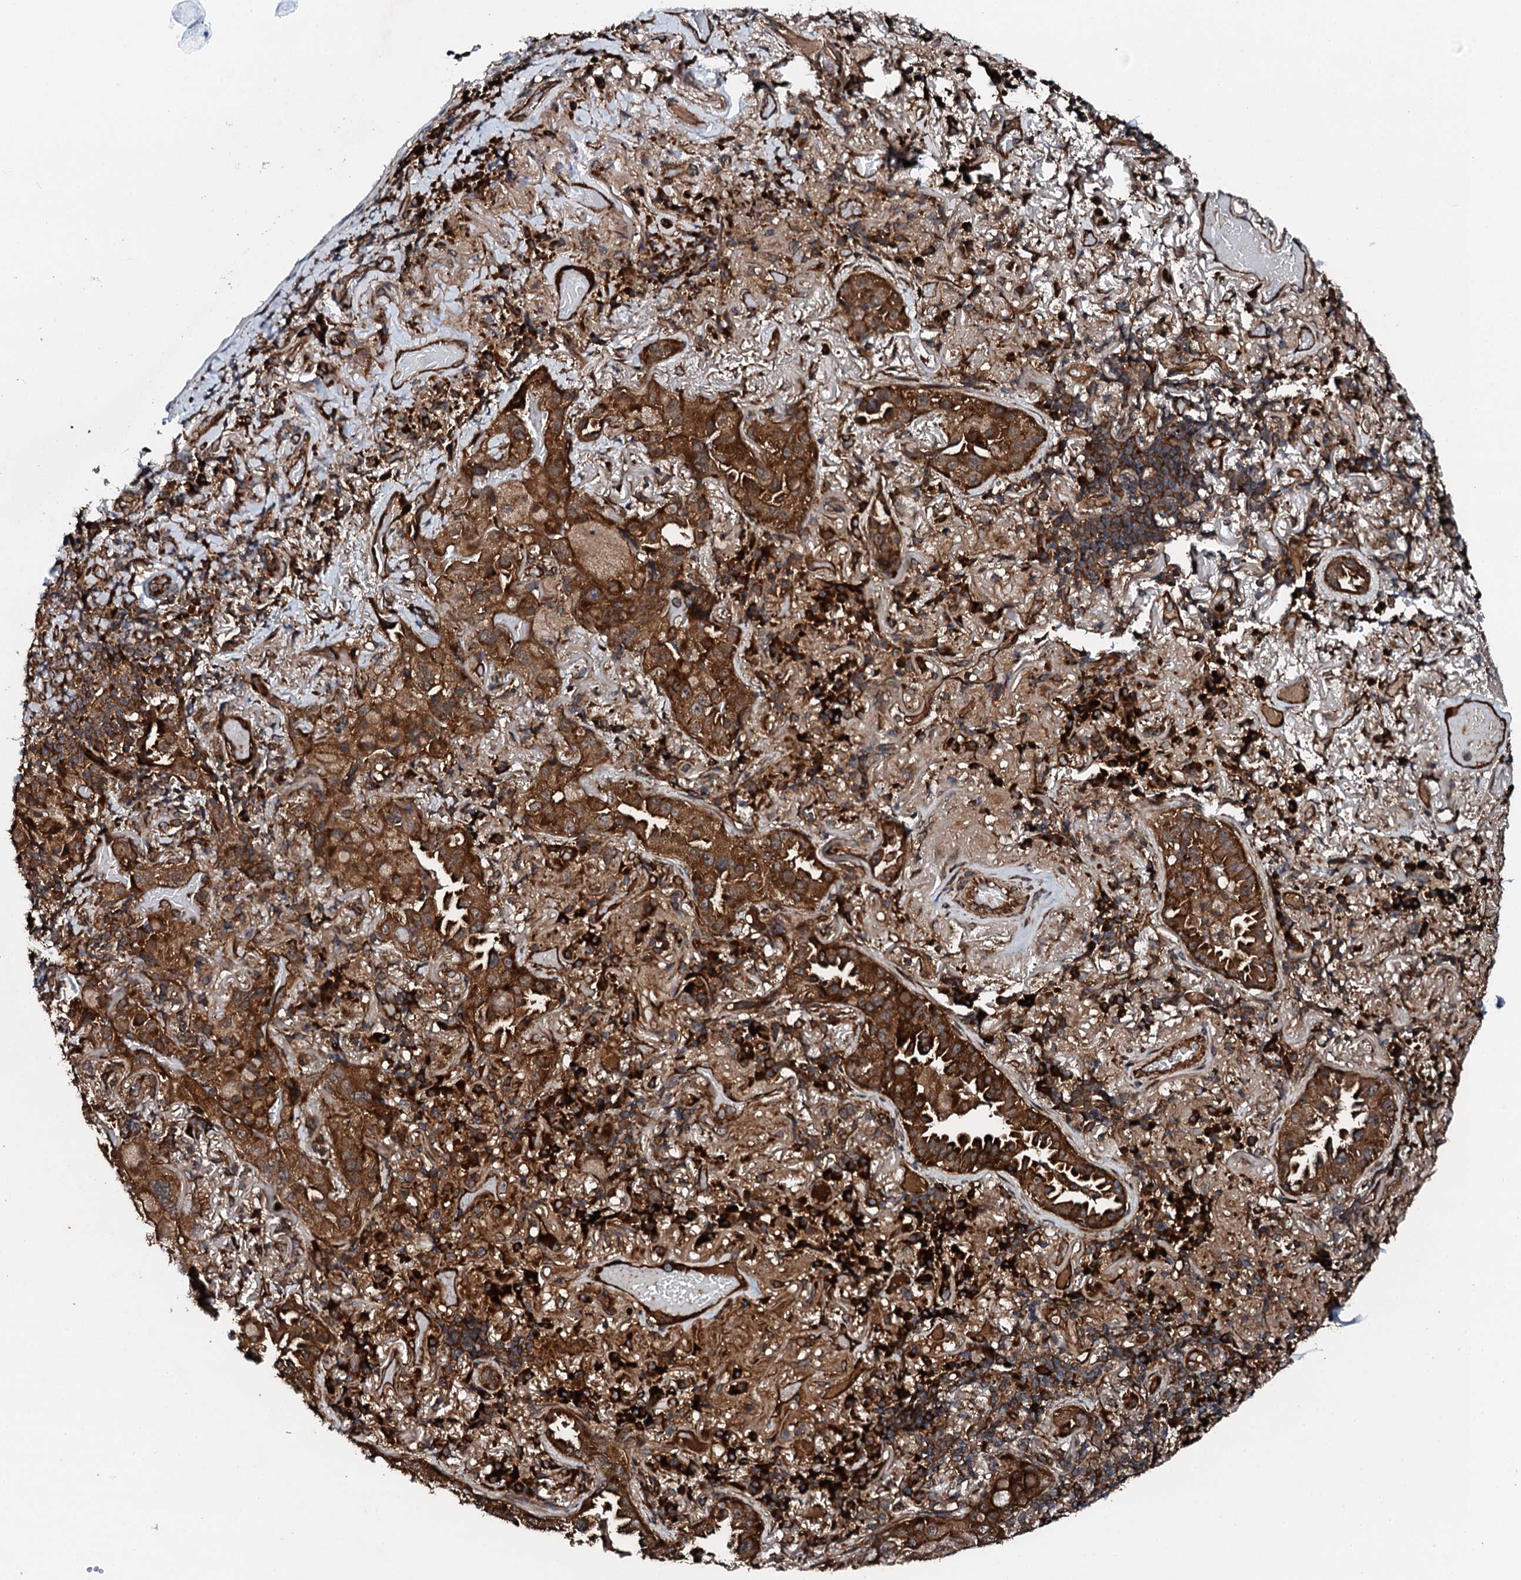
{"staining": {"intensity": "strong", "quantity": ">75%", "location": "cytoplasmic/membranous"}, "tissue": "lung cancer", "cell_type": "Tumor cells", "image_type": "cancer", "snomed": [{"axis": "morphology", "description": "Adenocarcinoma, NOS"}, {"axis": "topography", "description": "Lung"}], "caption": "Immunohistochemistry (IHC) photomicrograph of human lung cancer (adenocarcinoma) stained for a protein (brown), which displays high levels of strong cytoplasmic/membranous positivity in approximately >75% of tumor cells.", "gene": "FLYWCH1", "patient": {"sex": "female", "age": 69}}